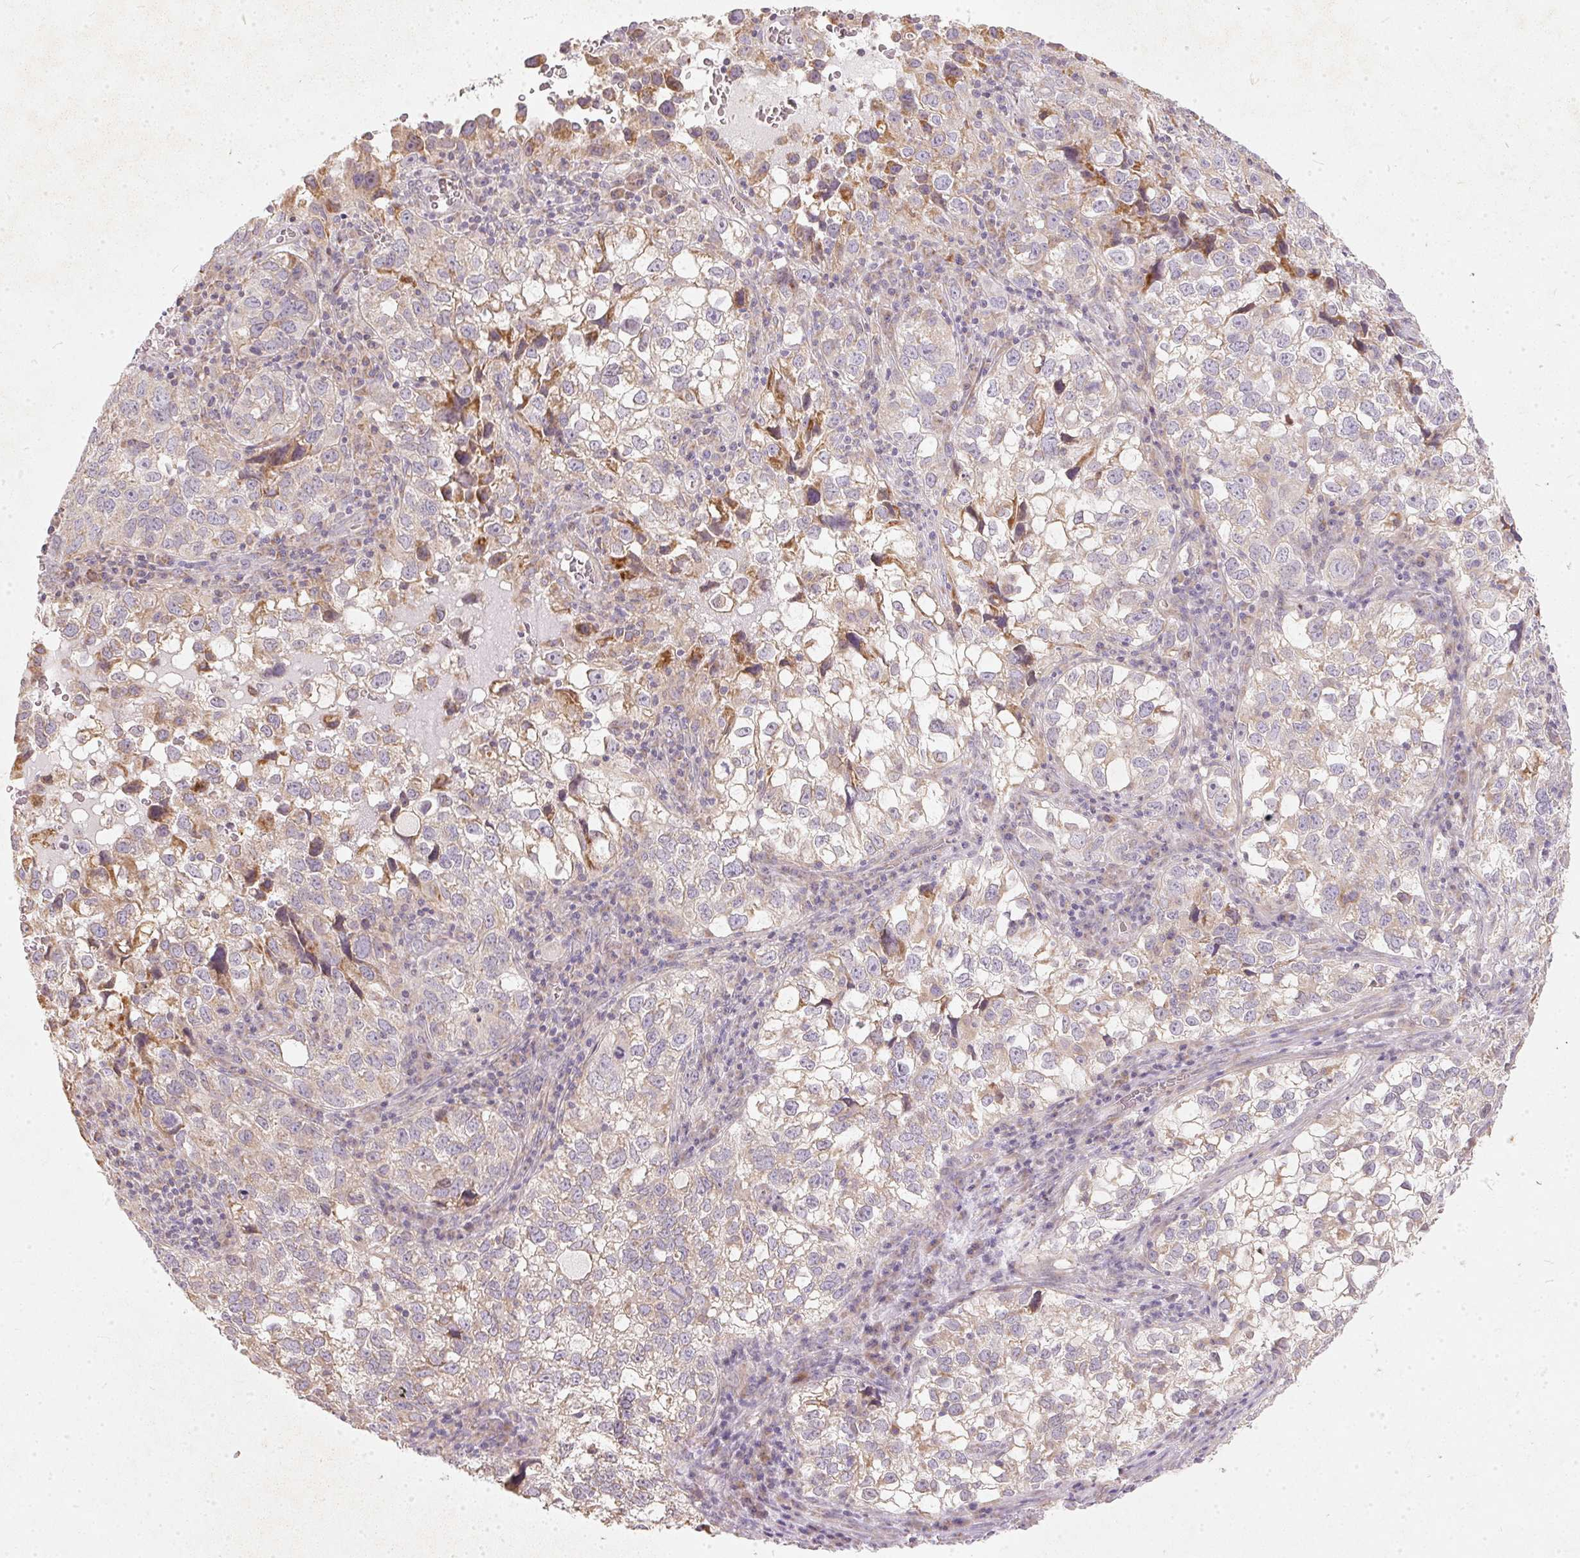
{"staining": {"intensity": "moderate", "quantity": "<25%", "location": "cytoplasmic/membranous"}, "tissue": "cervical cancer", "cell_type": "Tumor cells", "image_type": "cancer", "snomed": [{"axis": "morphology", "description": "Squamous cell carcinoma, NOS"}, {"axis": "topography", "description": "Cervix"}], "caption": "IHC micrograph of cervical squamous cell carcinoma stained for a protein (brown), which reveals low levels of moderate cytoplasmic/membranous expression in about <25% of tumor cells.", "gene": "VWA5B2", "patient": {"sex": "female", "age": 55}}